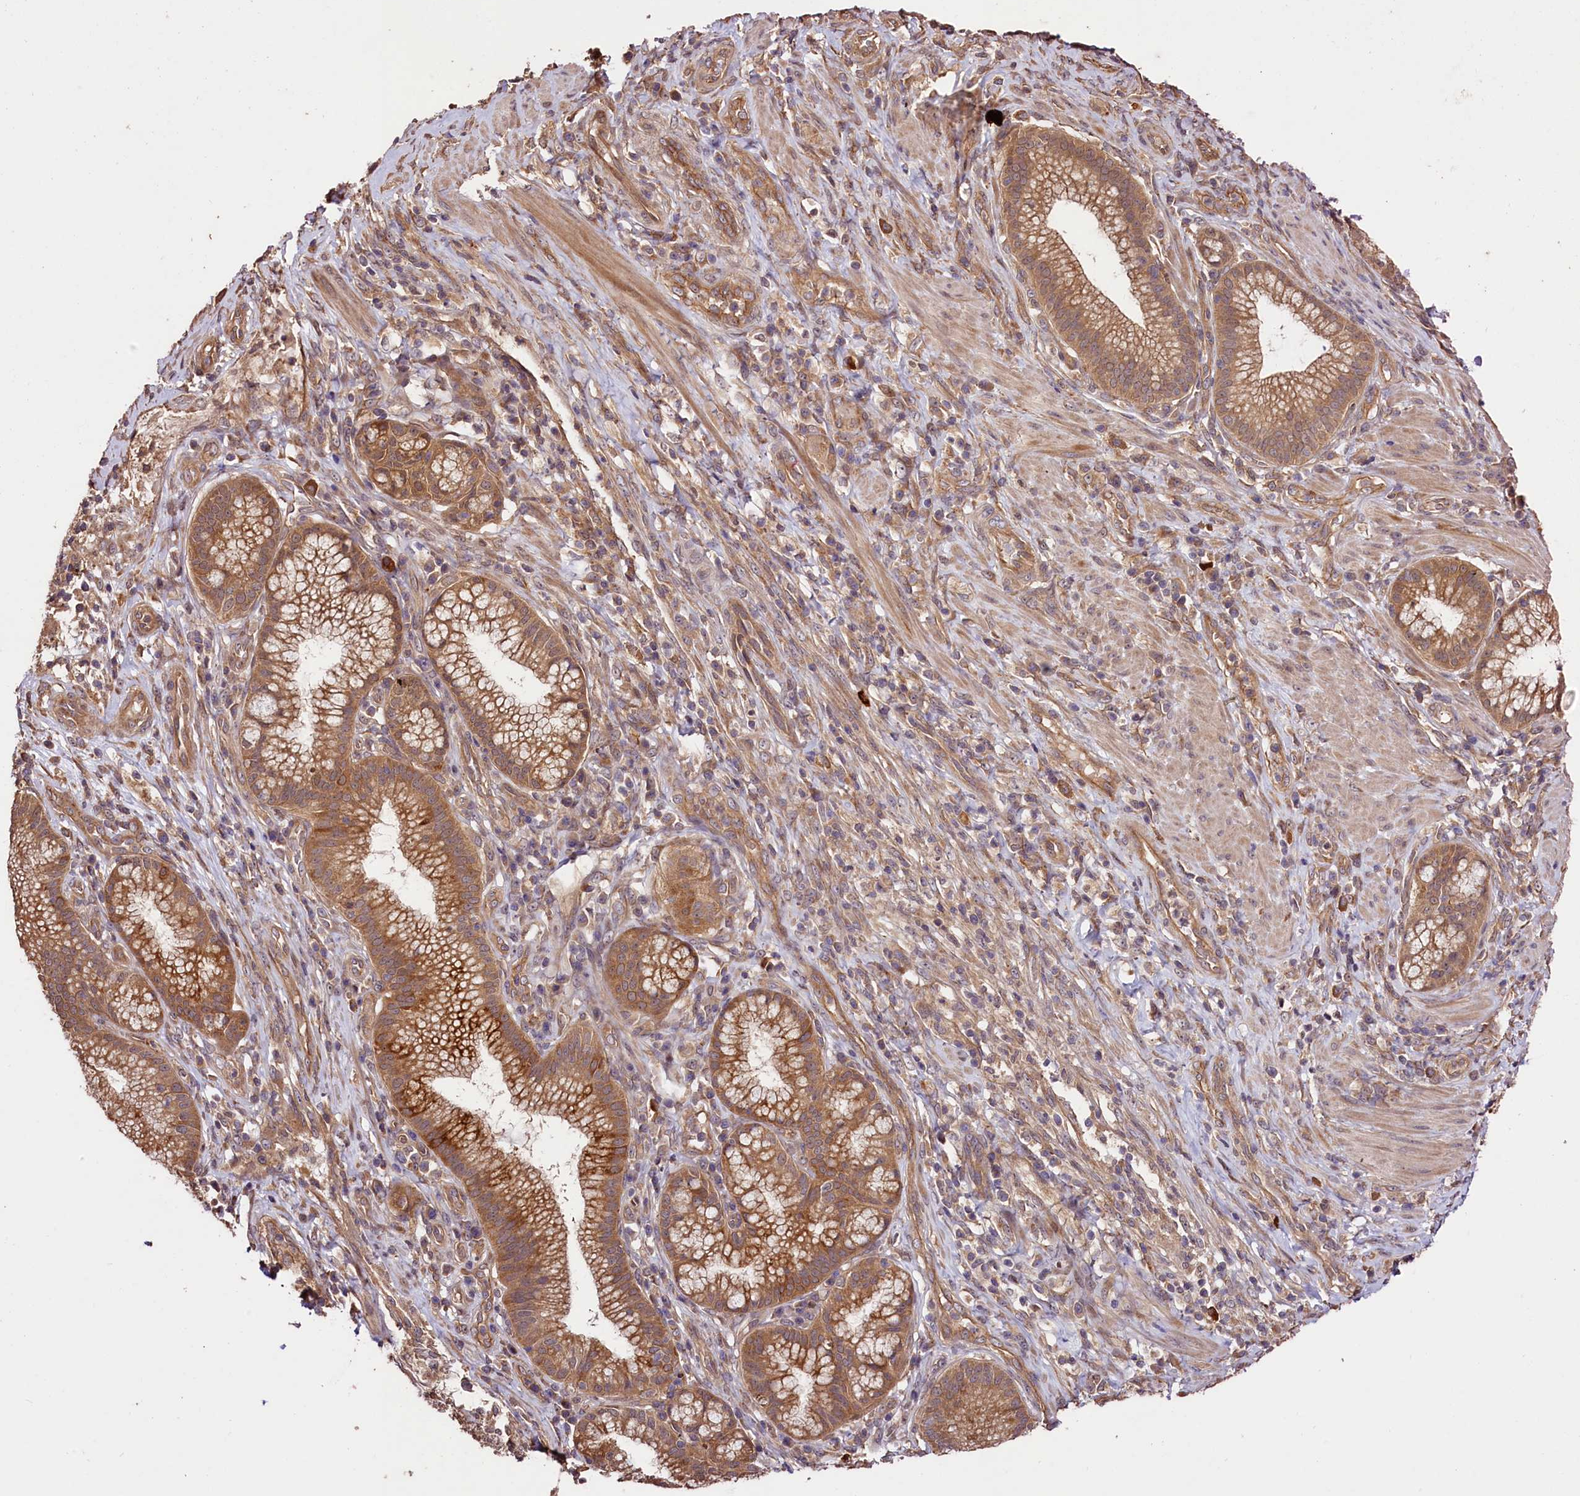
{"staining": {"intensity": "moderate", "quantity": ">75%", "location": "cytoplasmic/membranous"}, "tissue": "pancreatic cancer", "cell_type": "Tumor cells", "image_type": "cancer", "snomed": [{"axis": "morphology", "description": "Adenocarcinoma, NOS"}, {"axis": "topography", "description": "Pancreas"}], "caption": "The photomicrograph demonstrates staining of pancreatic adenocarcinoma, revealing moderate cytoplasmic/membranous protein staining (brown color) within tumor cells. Nuclei are stained in blue.", "gene": "CES3", "patient": {"sex": "male", "age": 72}}